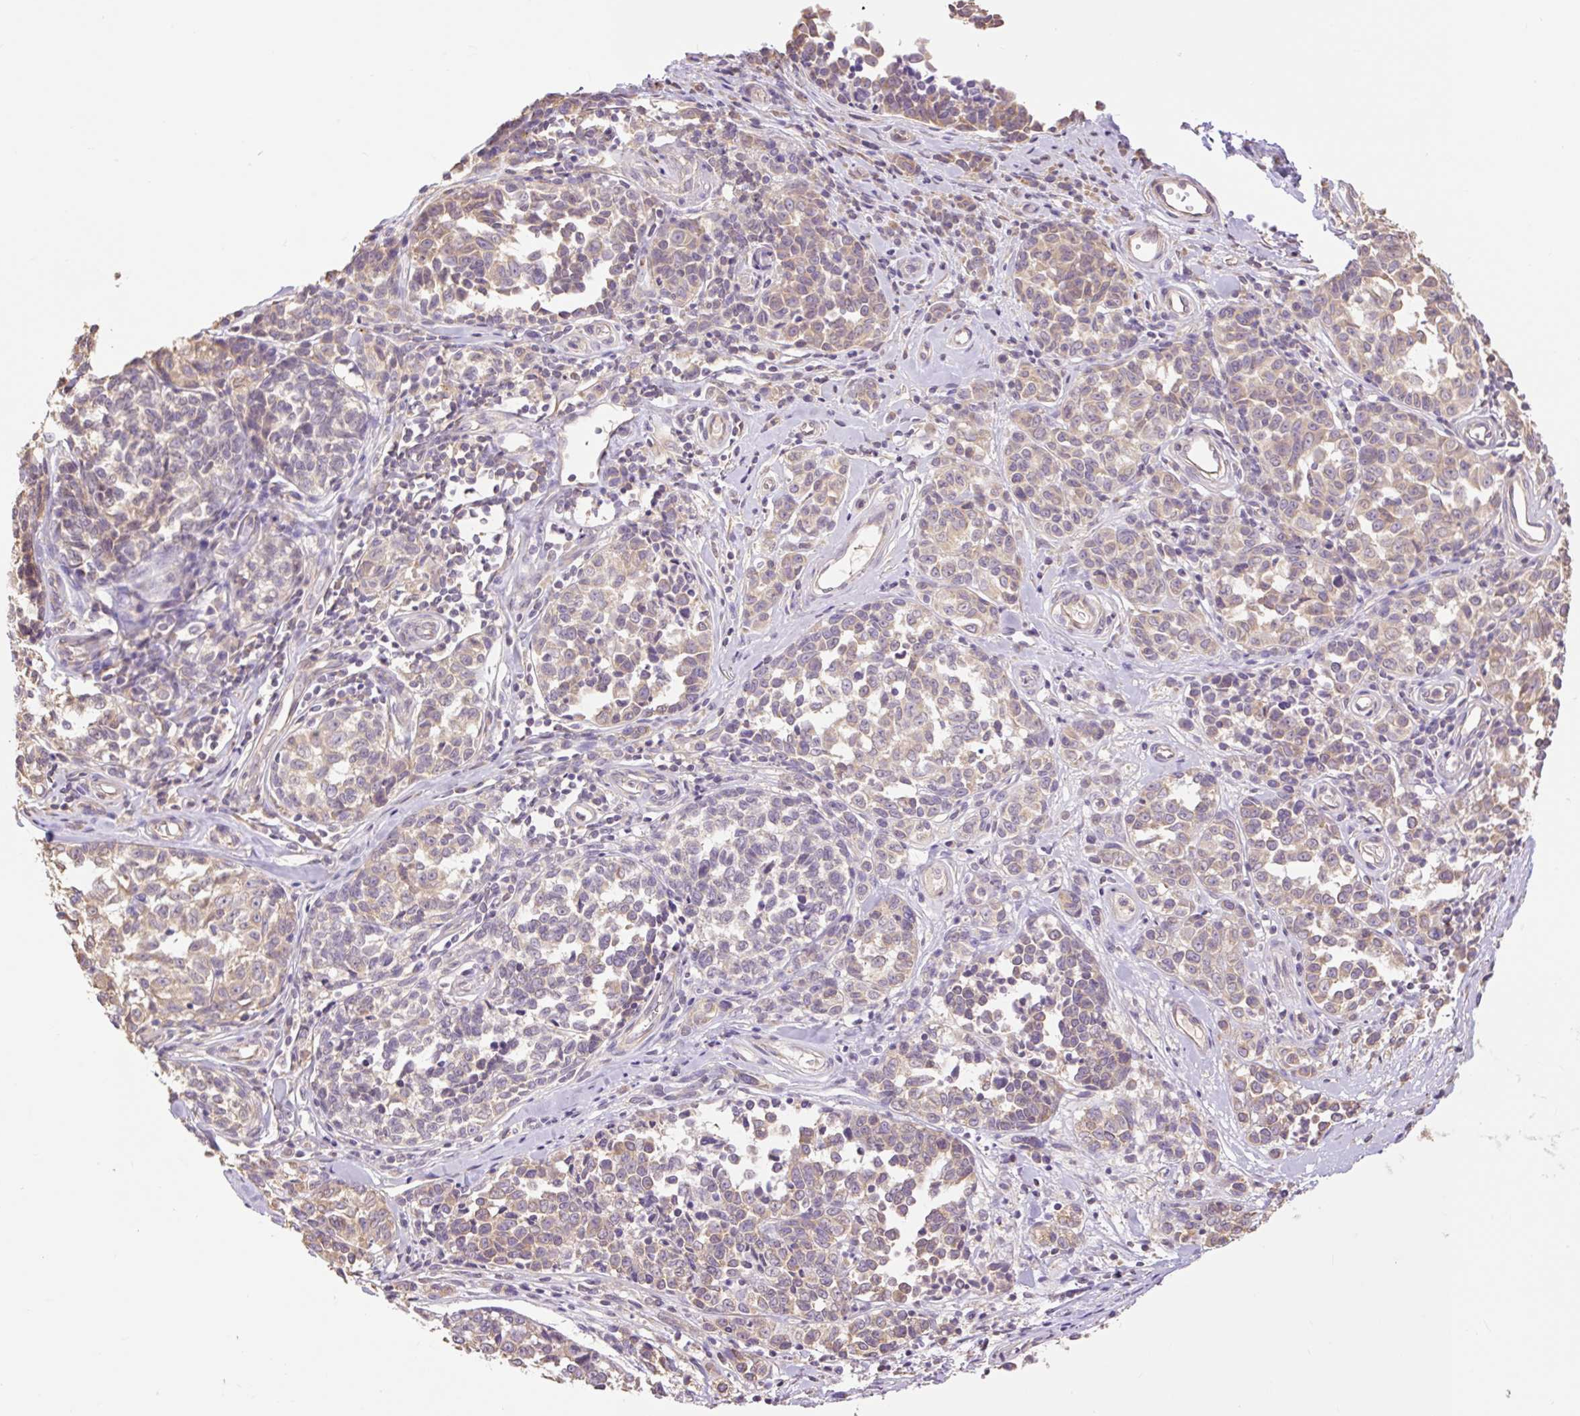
{"staining": {"intensity": "weak", "quantity": "25%-75%", "location": "cytoplasmic/membranous"}, "tissue": "melanoma", "cell_type": "Tumor cells", "image_type": "cancer", "snomed": [{"axis": "morphology", "description": "Malignant melanoma, NOS"}, {"axis": "topography", "description": "Skin"}], "caption": "Melanoma stained with a brown dye shows weak cytoplasmic/membranous positive positivity in about 25%-75% of tumor cells.", "gene": "DESI1", "patient": {"sex": "female", "age": 64}}